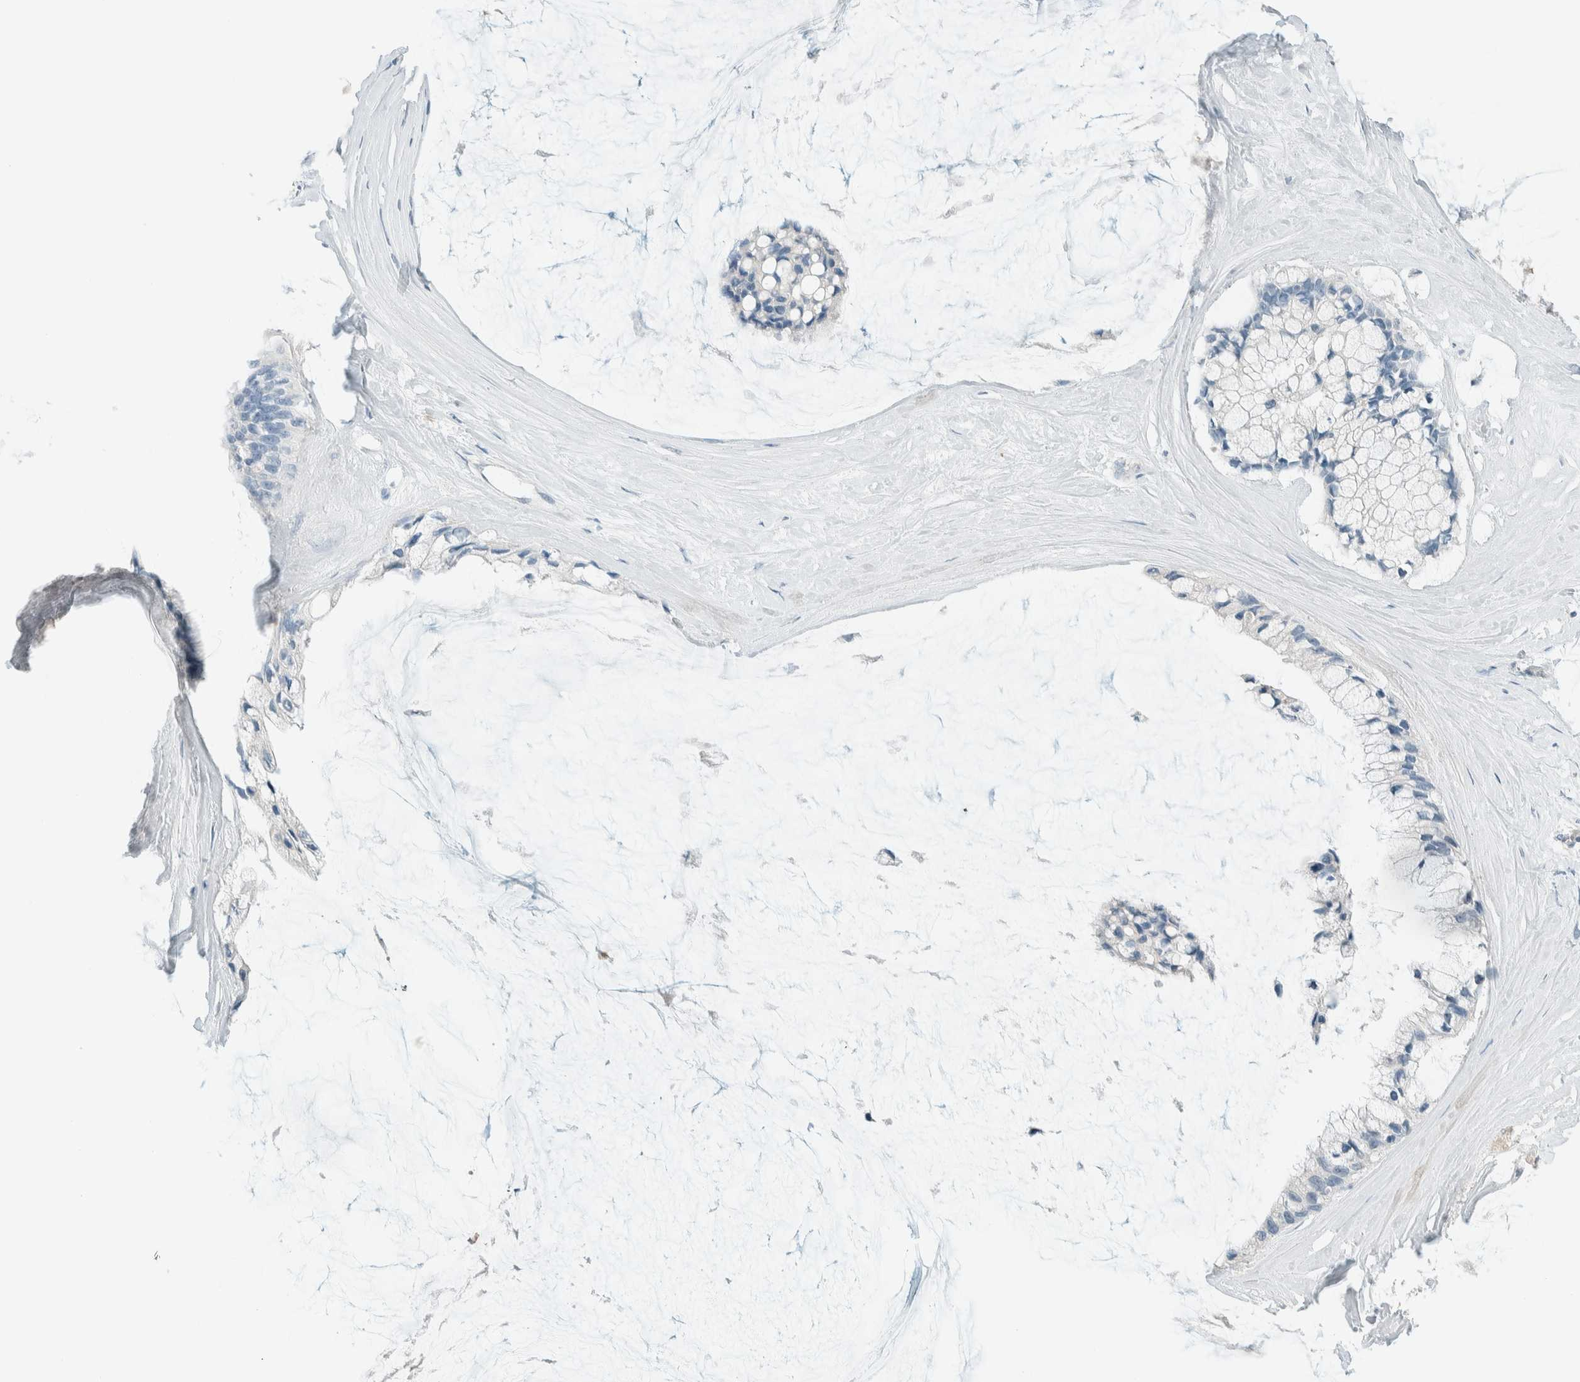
{"staining": {"intensity": "negative", "quantity": "none", "location": "none"}, "tissue": "ovarian cancer", "cell_type": "Tumor cells", "image_type": "cancer", "snomed": [{"axis": "morphology", "description": "Cystadenocarcinoma, mucinous, NOS"}, {"axis": "topography", "description": "Ovary"}], "caption": "Tumor cells show no significant protein positivity in mucinous cystadenocarcinoma (ovarian). (DAB (3,3'-diaminobenzidine) IHC with hematoxylin counter stain).", "gene": "SLFN12", "patient": {"sex": "female", "age": 39}}